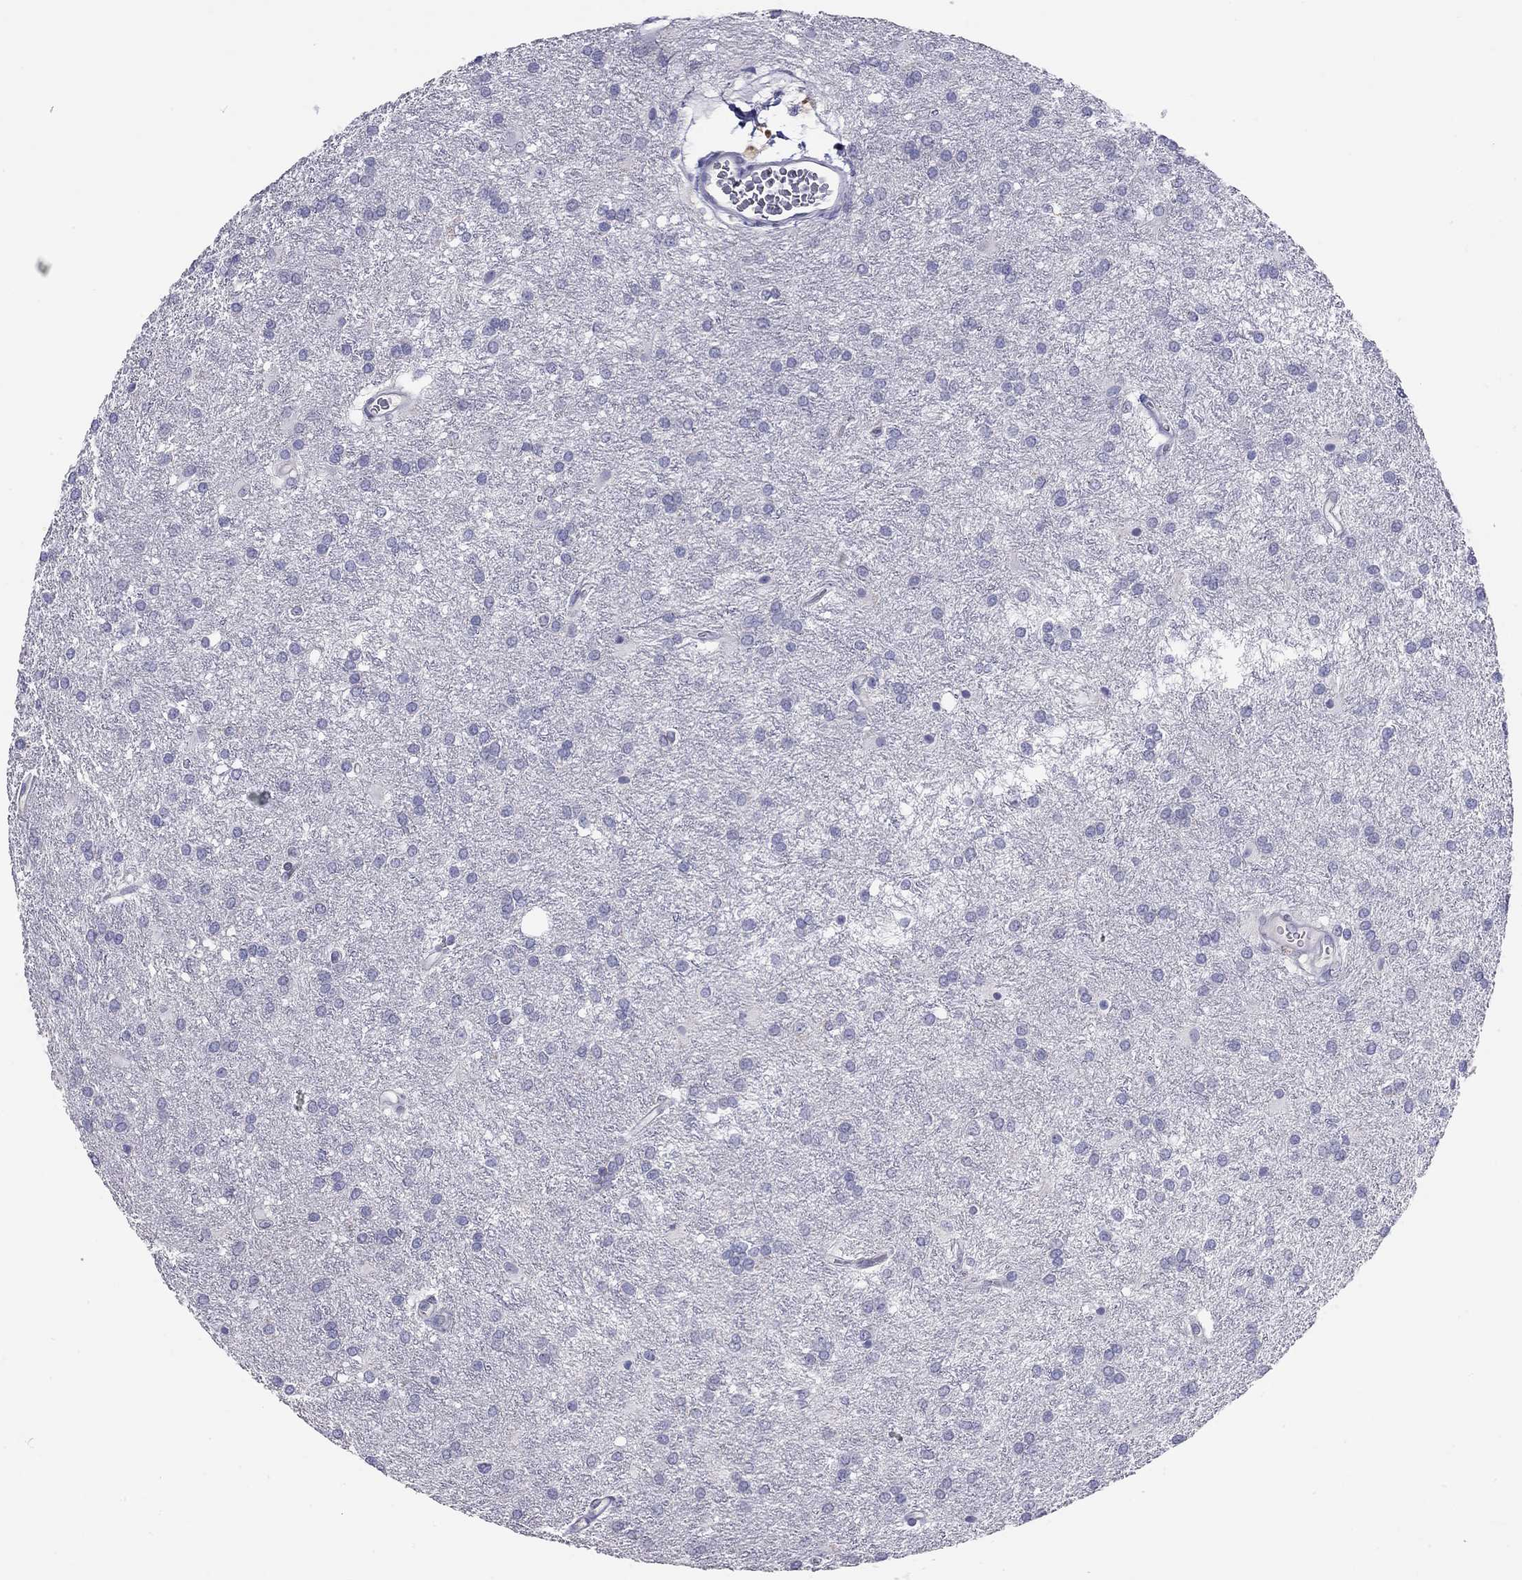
{"staining": {"intensity": "negative", "quantity": "none", "location": "none"}, "tissue": "glioma", "cell_type": "Tumor cells", "image_type": "cancer", "snomed": [{"axis": "morphology", "description": "Glioma, malignant, Low grade"}, {"axis": "topography", "description": "Brain"}], "caption": "IHC micrograph of human glioma stained for a protein (brown), which shows no expression in tumor cells.", "gene": "KCNV2", "patient": {"sex": "female", "age": 32}}